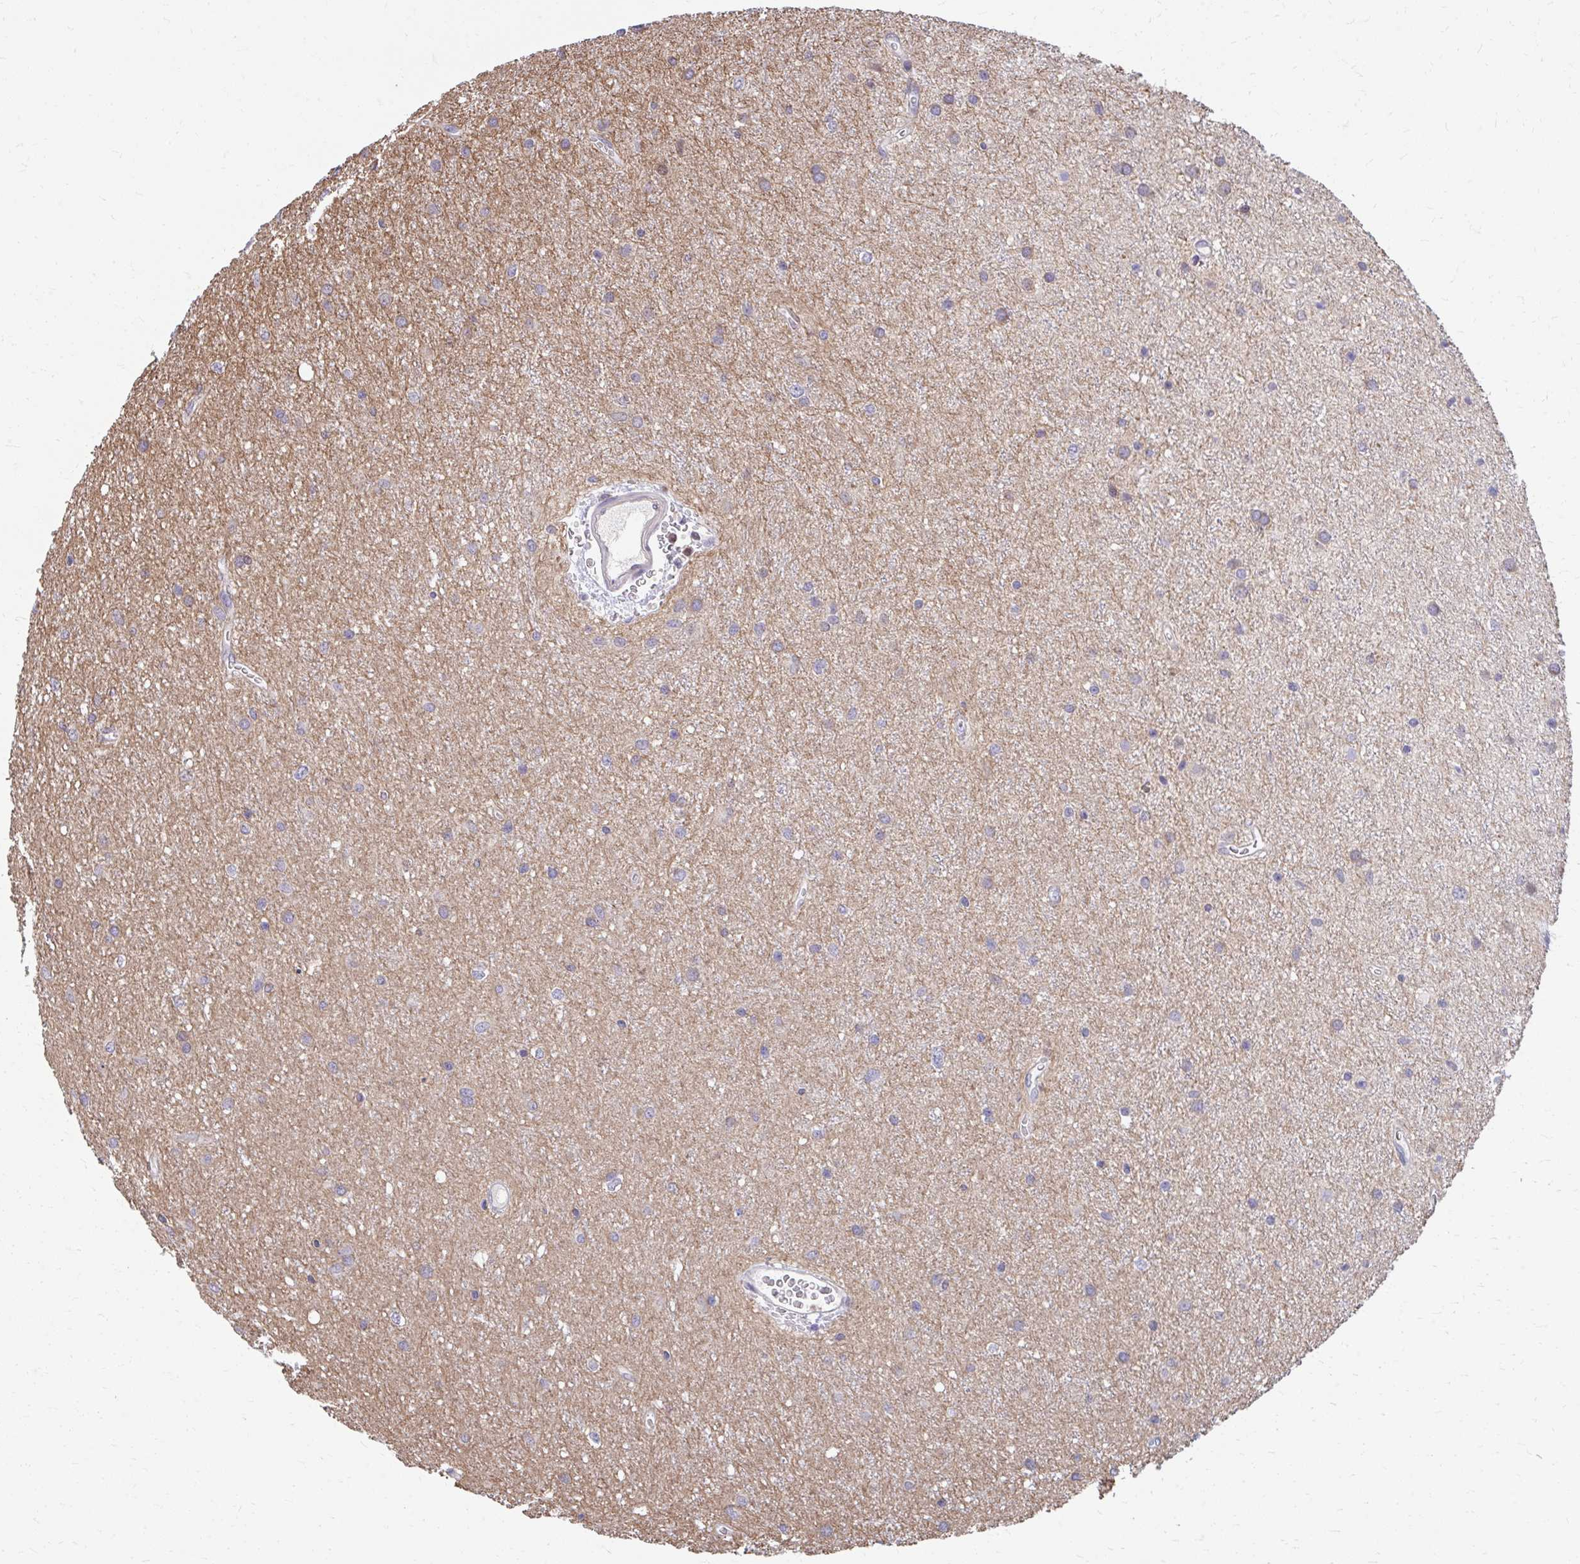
{"staining": {"intensity": "weak", "quantity": "25%-75%", "location": "cytoplasmic/membranous"}, "tissue": "glioma", "cell_type": "Tumor cells", "image_type": "cancer", "snomed": [{"axis": "morphology", "description": "Glioma, malignant, Low grade"}, {"axis": "topography", "description": "Cerebellum"}], "caption": "A micrograph of malignant glioma (low-grade) stained for a protein displays weak cytoplasmic/membranous brown staining in tumor cells. Immunohistochemistry stains the protein of interest in brown and the nuclei are stained blue.", "gene": "ZNF778", "patient": {"sex": "female", "age": 5}}